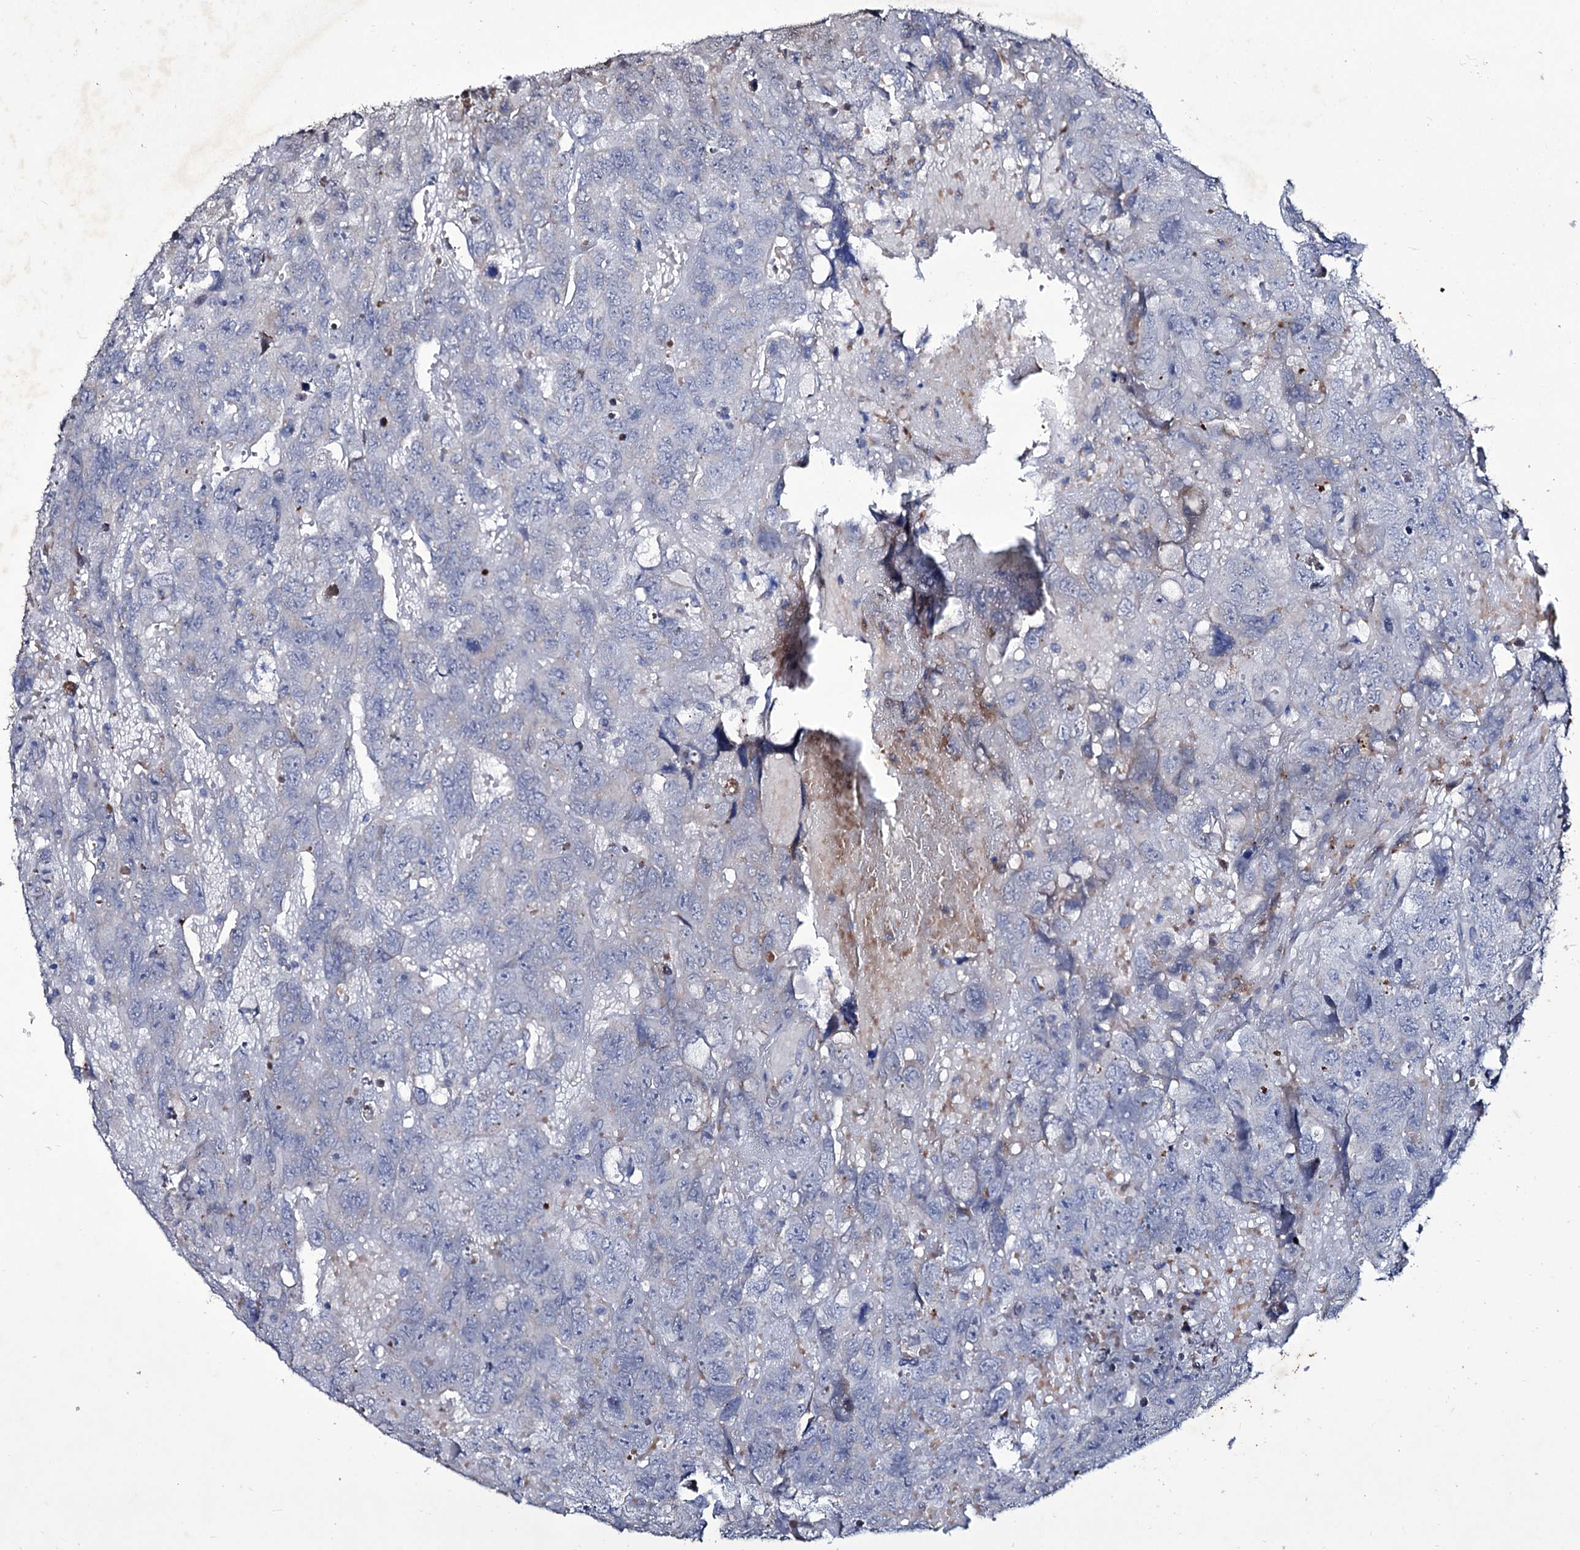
{"staining": {"intensity": "negative", "quantity": "none", "location": "none"}, "tissue": "testis cancer", "cell_type": "Tumor cells", "image_type": "cancer", "snomed": [{"axis": "morphology", "description": "Carcinoma, Embryonal, NOS"}, {"axis": "topography", "description": "Testis"}], "caption": "Protein analysis of testis embryonal carcinoma exhibits no significant staining in tumor cells.", "gene": "TUBGCP5", "patient": {"sex": "male", "age": 45}}